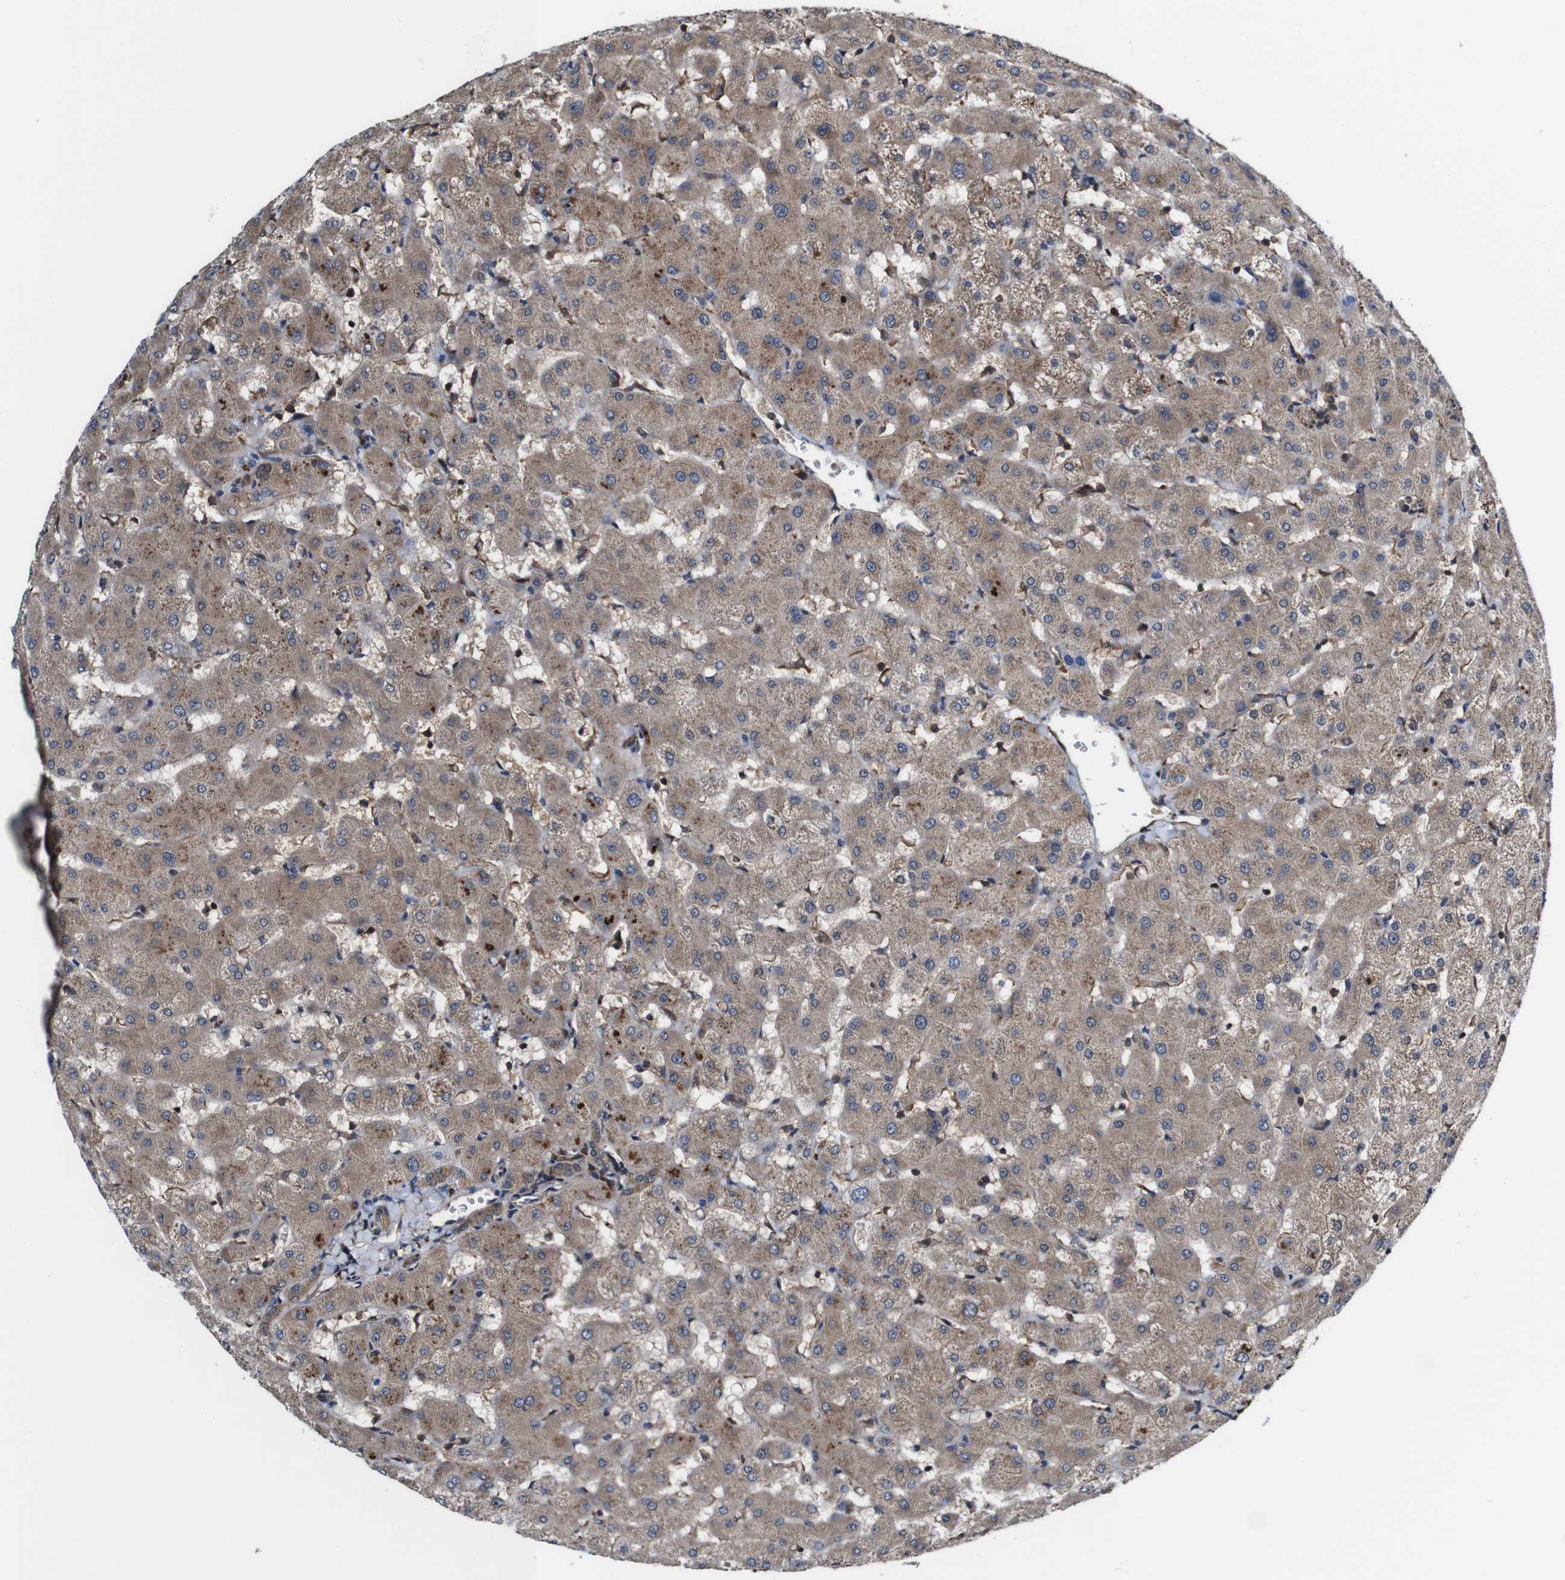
{"staining": {"intensity": "moderate", "quantity": ">75%", "location": "cytoplasmic/membranous"}, "tissue": "liver", "cell_type": "Cholangiocytes", "image_type": "normal", "snomed": [{"axis": "morphology", "description": "Normal tissue, NOS"}, {"axis": "topography", "description": "Liver"}], "caption": "A photomicrograph showing moderate cytoplasmic/membranous staining in about >75% of cholangiocytes in unremarkable liver, as visualized by brown immunohistochemical staining.", "gene": "PTPRR", "patient": {"sex": "female", "age": 63}}